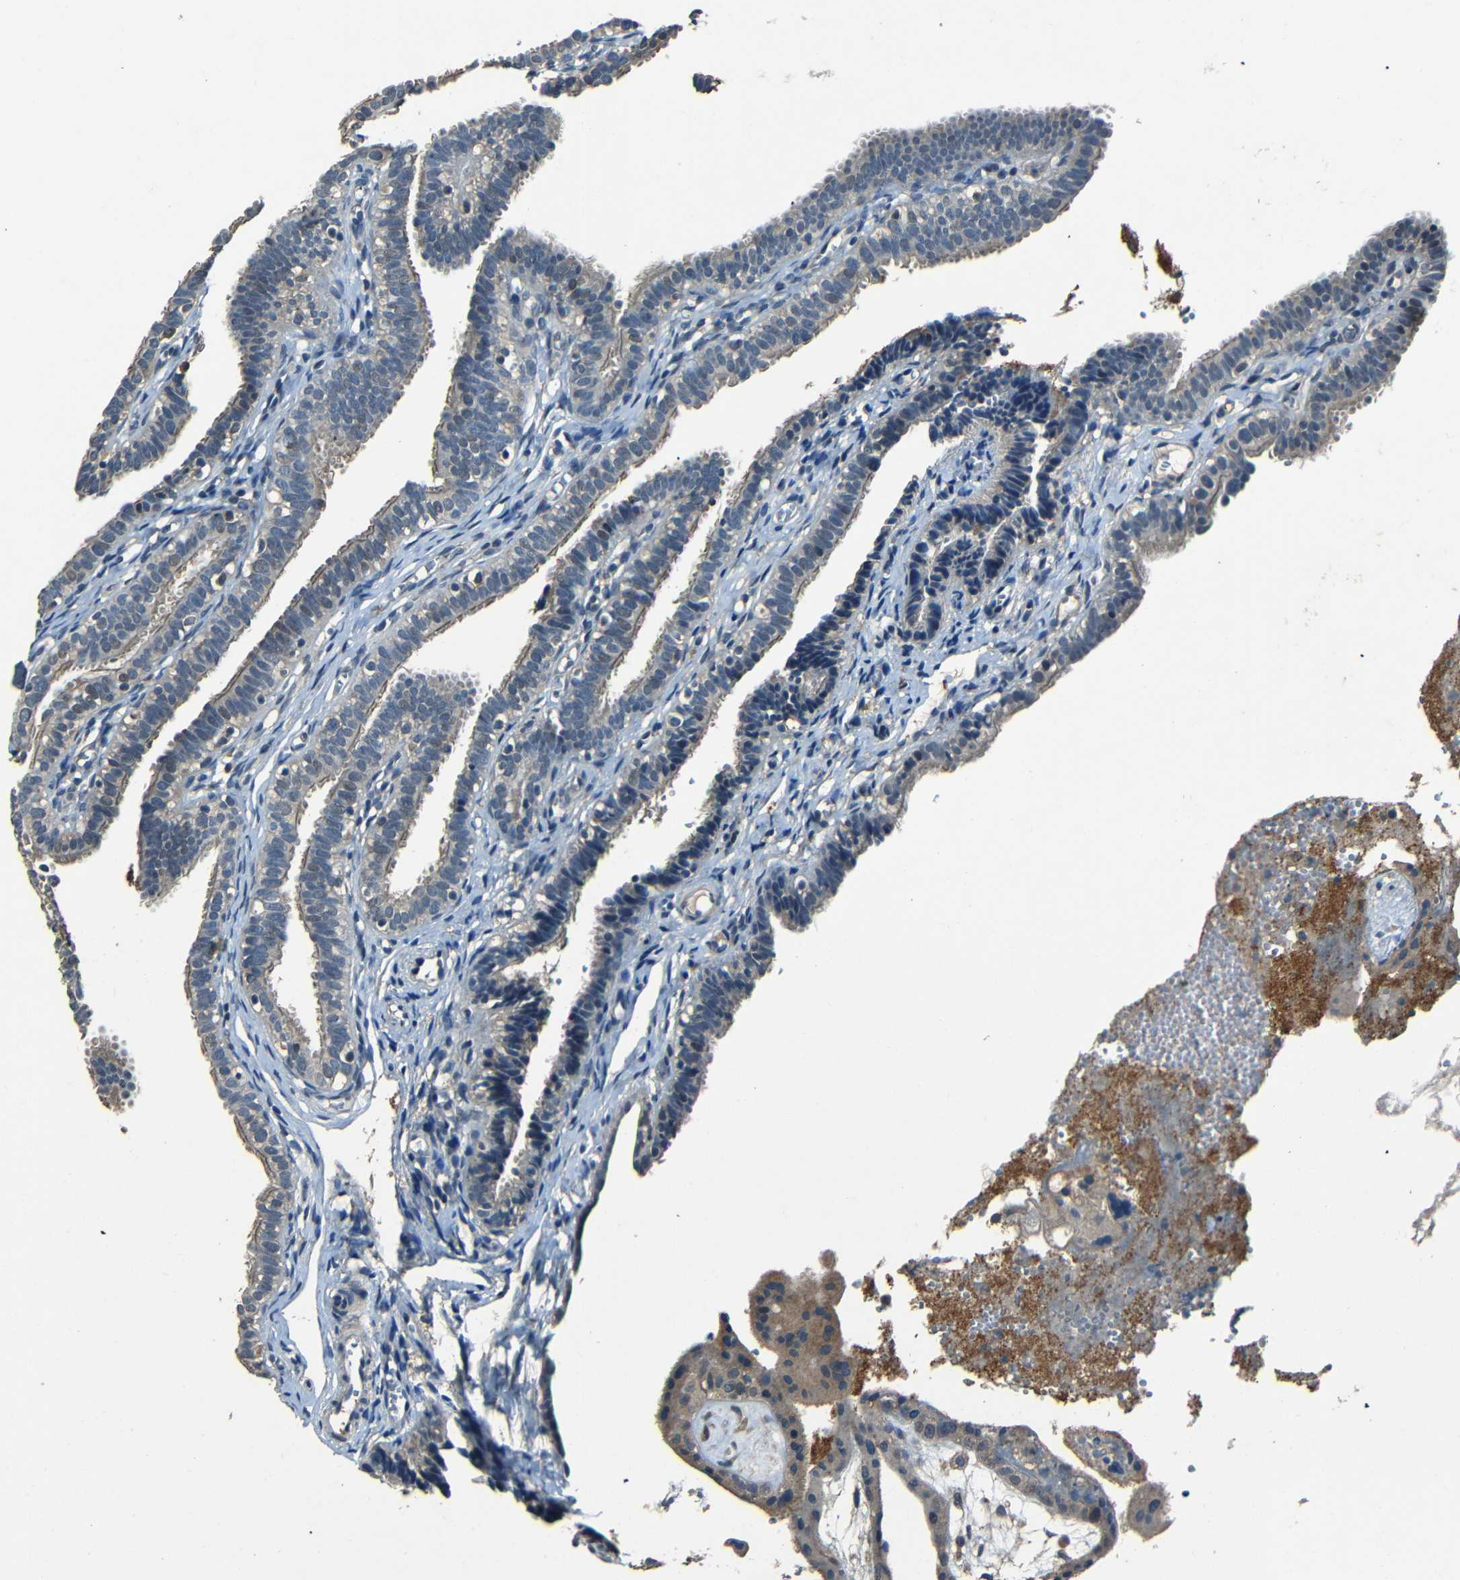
{"staining": {"intensity": "weak", "quantity": "<25%", "location": "cytoplasmic/membranous"}, "tissue": "fallopian tube", "cell_type": "Glandular cells", "image_type": "normal", "snomed": [{"axis": "morphology", "description": "Normal tissue, NOS"}, {"axis": "topography", "description": "Fallopian tube"}, {"axis": "topography", "description": "Placenta"}], "caption": "Immunohistochemistry (IHC) image of benign human fallopian tube stained for a protein (brown), which demonstrates no staining in glandular cells.", "gene": "SLA", "patient": {"sex": "female", "age": 34}}